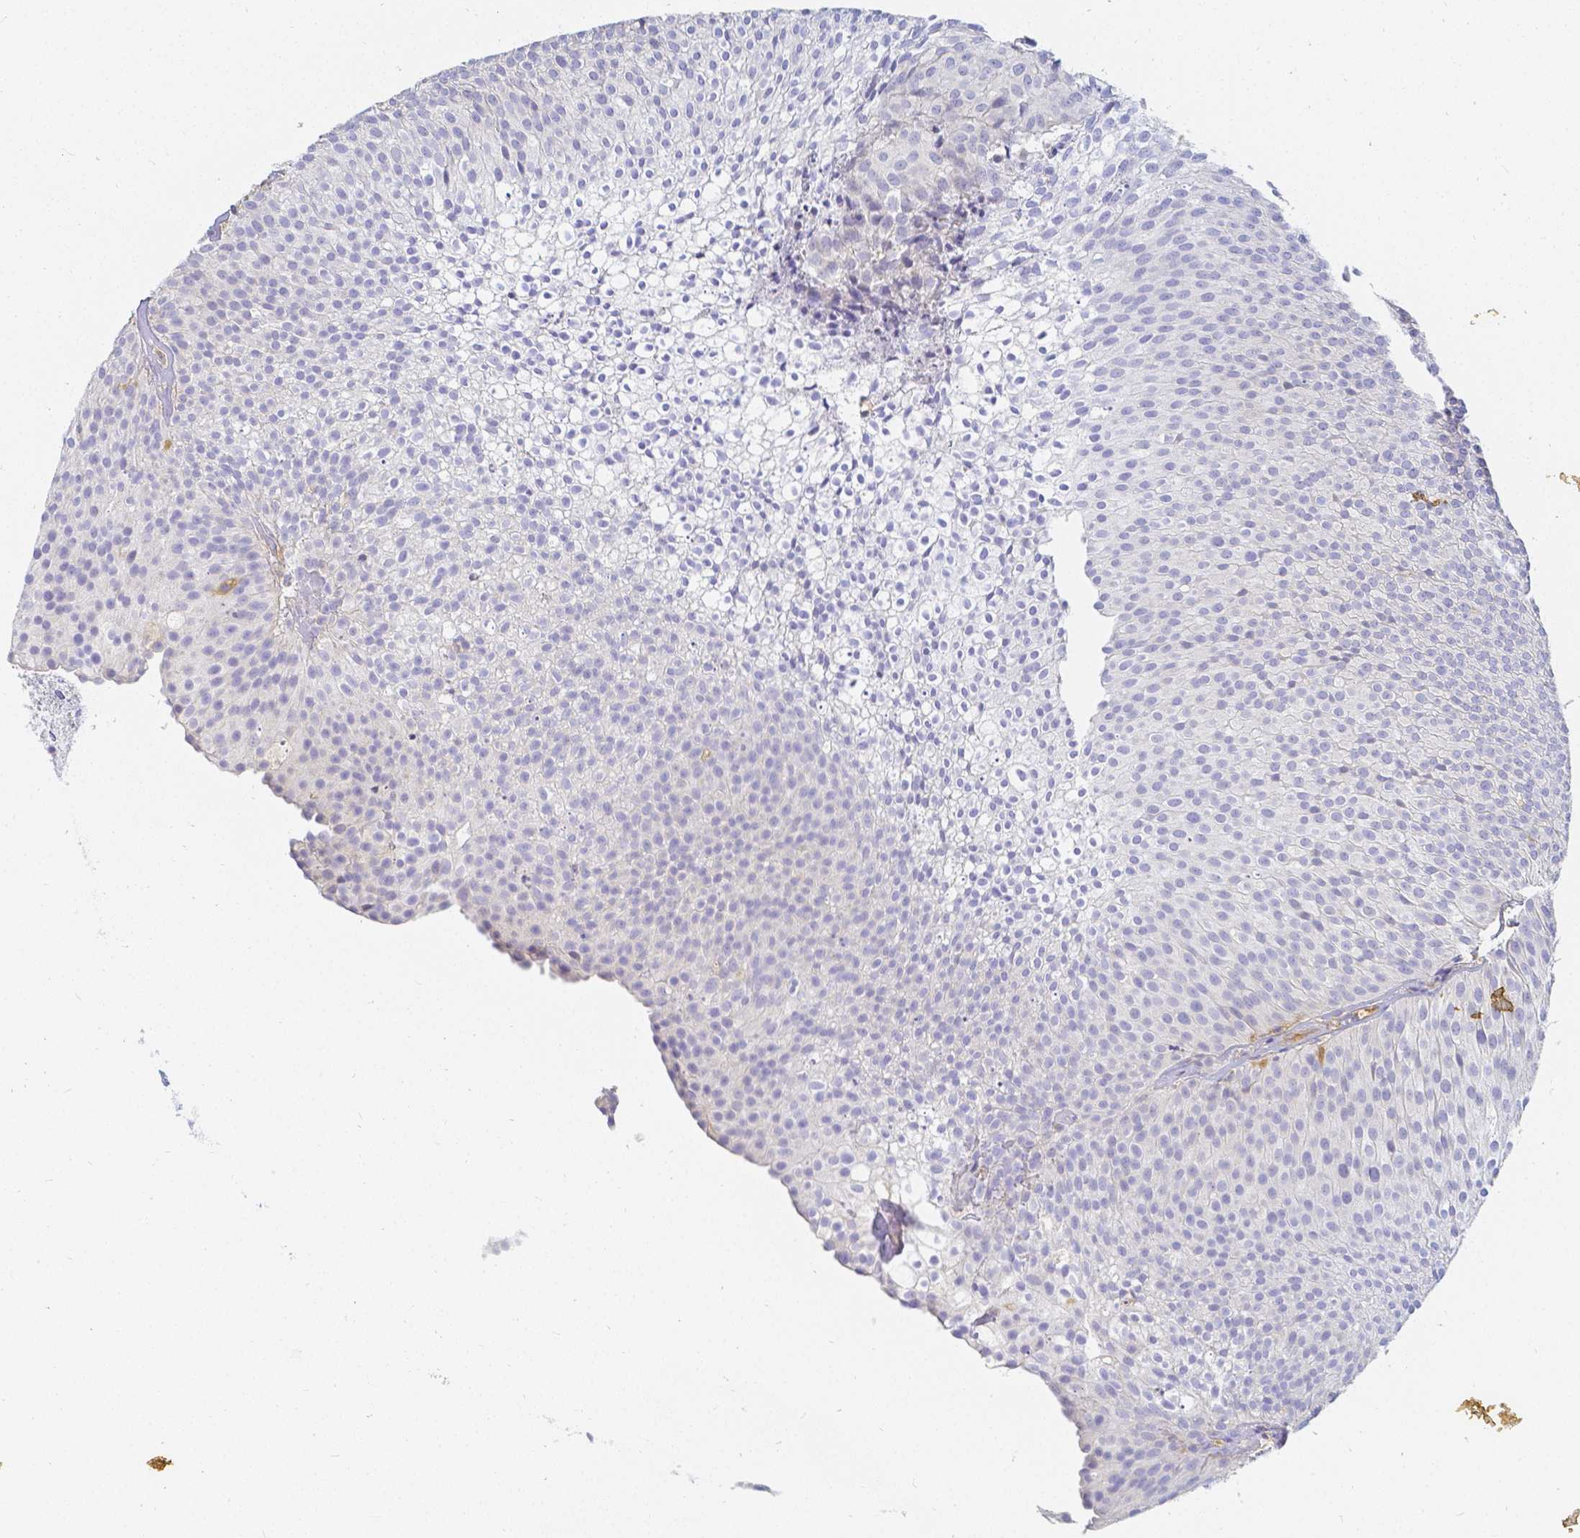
{"staining": {"intensity": "negative", "quantity": "none", "location": "none"}, "tissue": "urothelial cancer", "cell_type": "Tumor cells", "image_type": "cancer", "snomed": [{"axis": "morphology", "description": "Urothelial carcinoma, Low grade"}, {"axis": "topography", "description": "Urinary bladder"}], "caption": "Tumor cells show no significant positivity in urothelial cancer.", "gene": "KCNH1", "patient": {"sex": "male", "age": 91}}